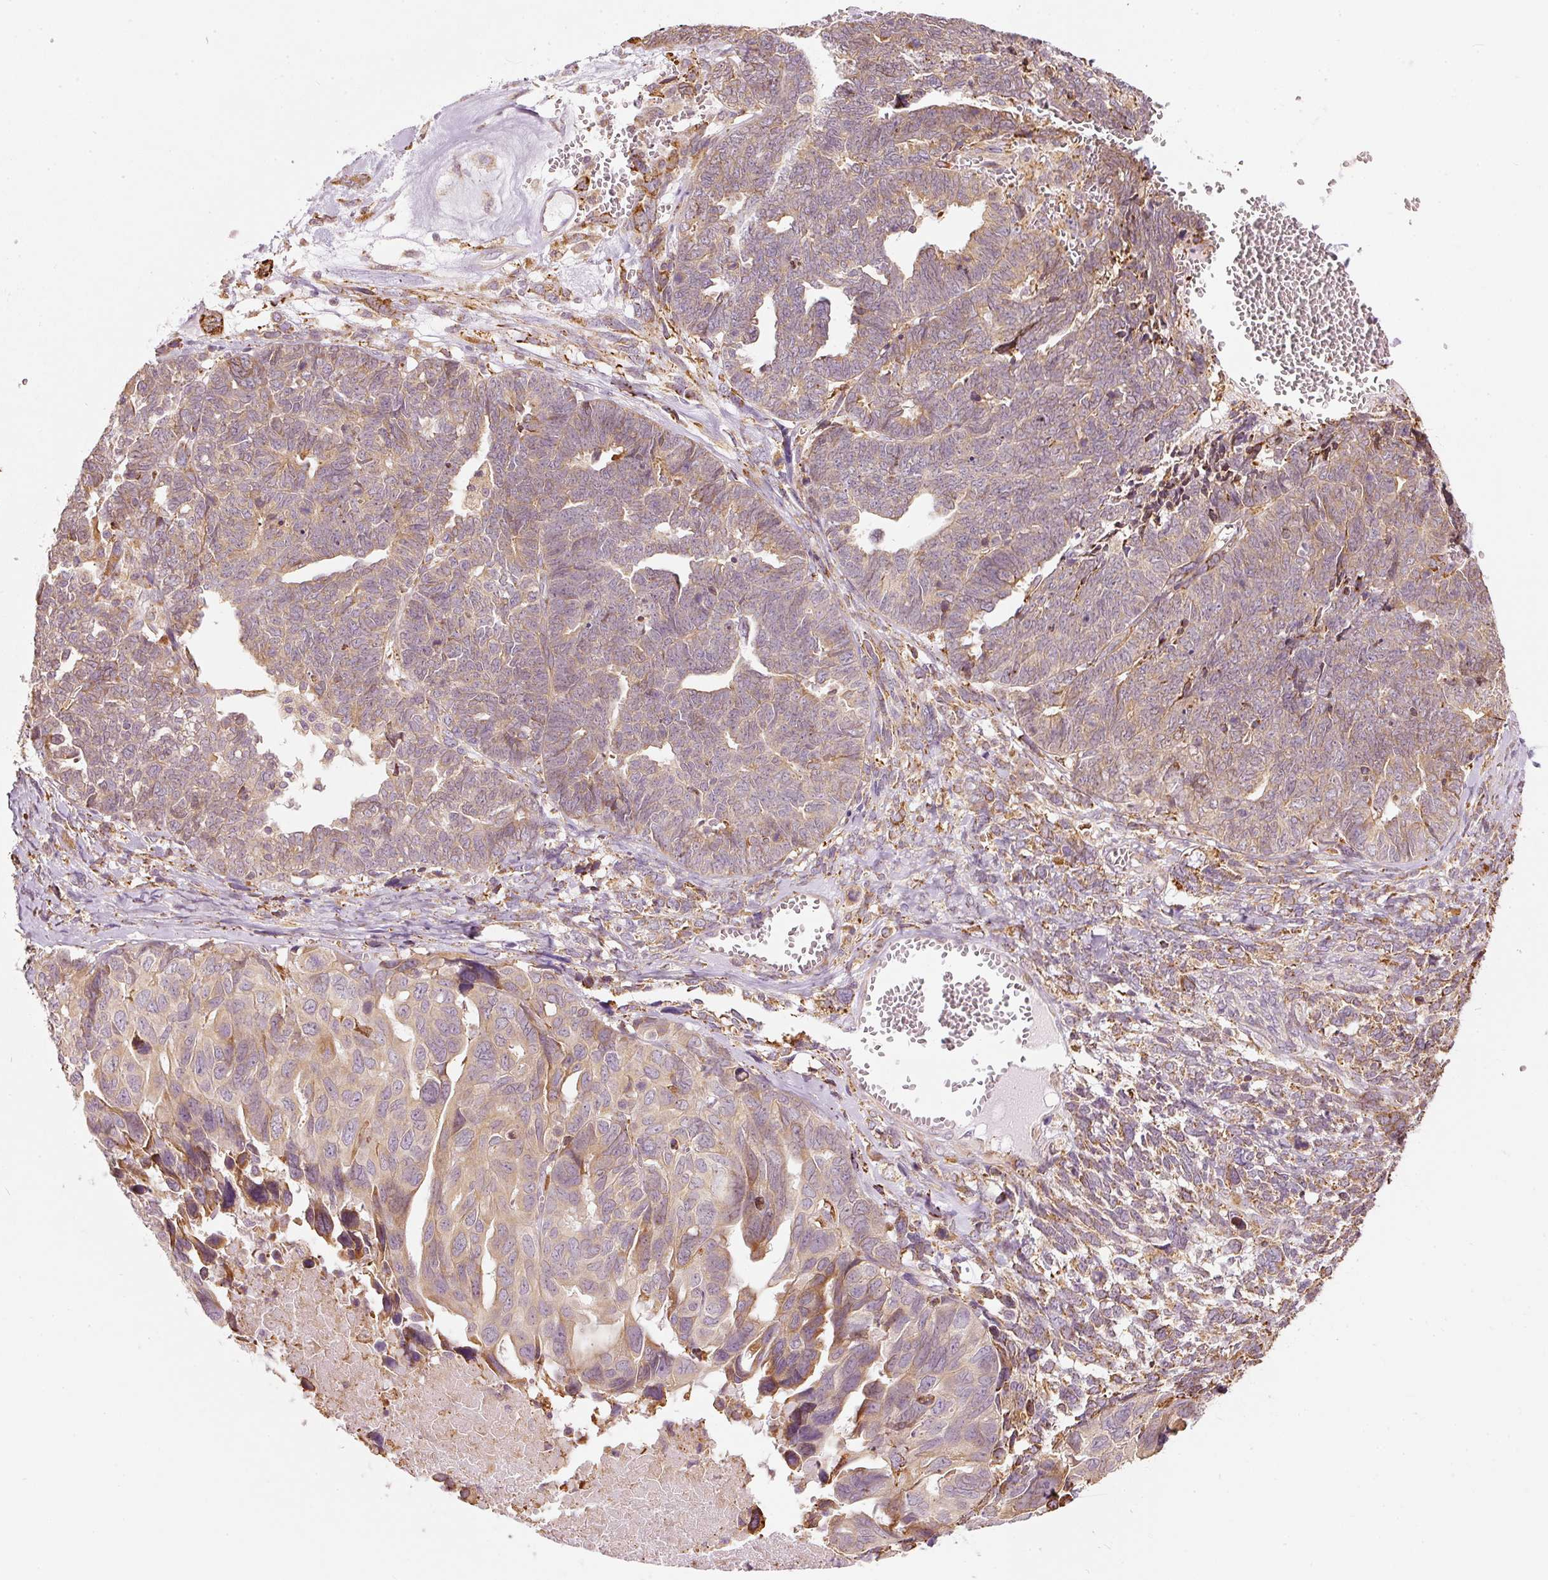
{"staining": {"intensity": "moderate", "quantity": "25%-75%", "location": "cytoplasmic/membranous"}, "tissue": "ovarian cancer", "cell_type": "Tumor cells", "image_type": "cancer", "snomed": [{"axis": "morphology", "description": "Cystadenocarcinoma, serous, NOS"}, {"axis": "topography", "description": "Ovary"}], "caption": "Immunohistochemical staining of human ovarian cancer demonstrates moderate cytoplasmic/membranous protein staining in about 25%-75% of tumor cells.", "gene": "SNAPC5", "patient": {"sex": "female", "age": 79}}